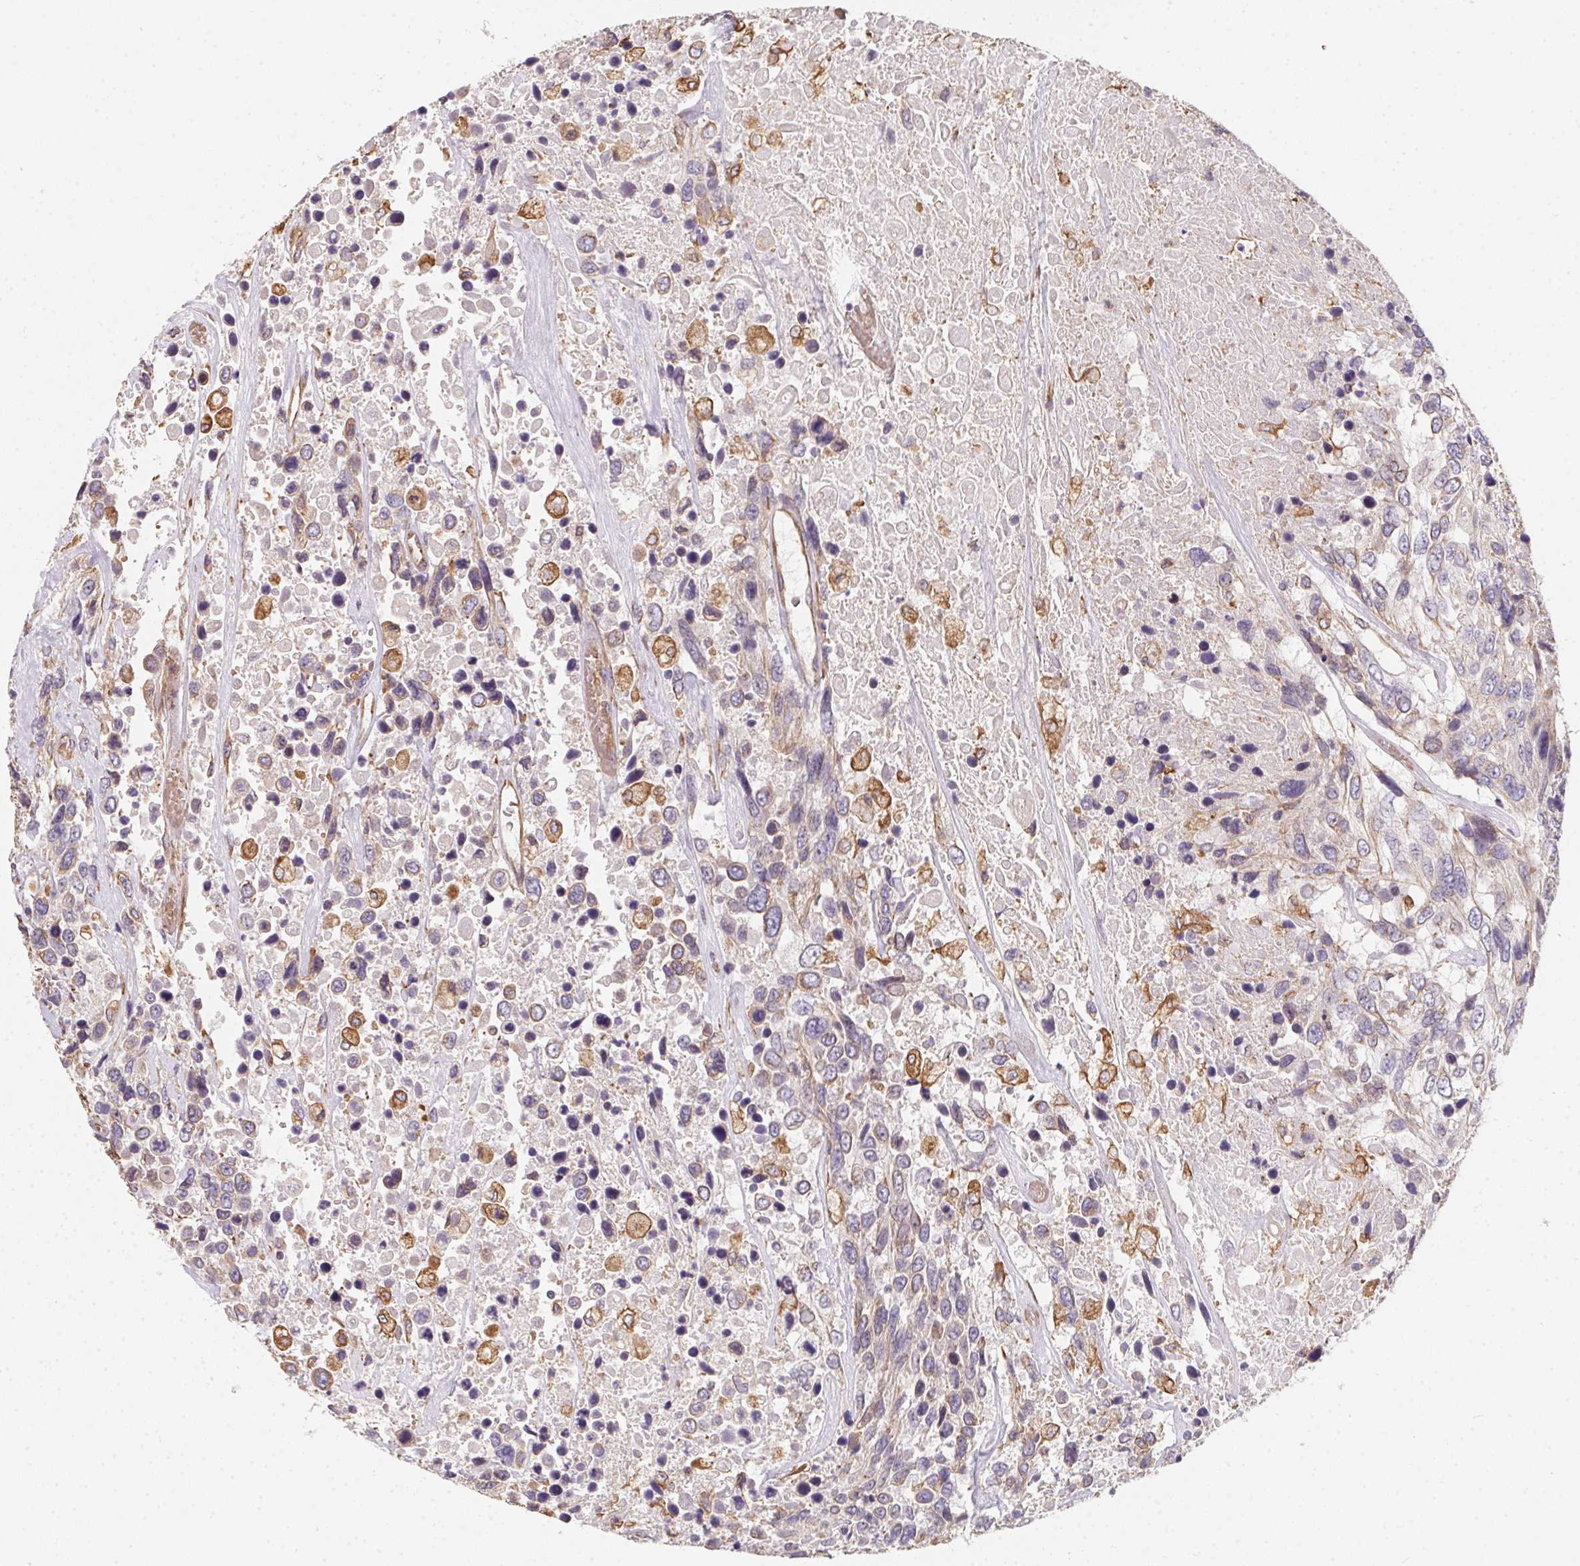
{"staining": {"intensity": "weak", "quantity": "<25%", "location": "cytoplasmic/membranous"}, "tissue": "urothelial cancer", "cell_type": "Tumor cells", "image_type": "cancer", "snomed": [{"axis": "morphology", "description": "Urothelial carcinoma, High grade"}, {"axis": "topography", "description": "Urinary bladder"}], "caption": "Urothelial cancer was stained to show a protein in brown. There is no significant expression in tumor cells.", "gene": "TBKBP1", "patient": {"sex": "female", "age": 70}}